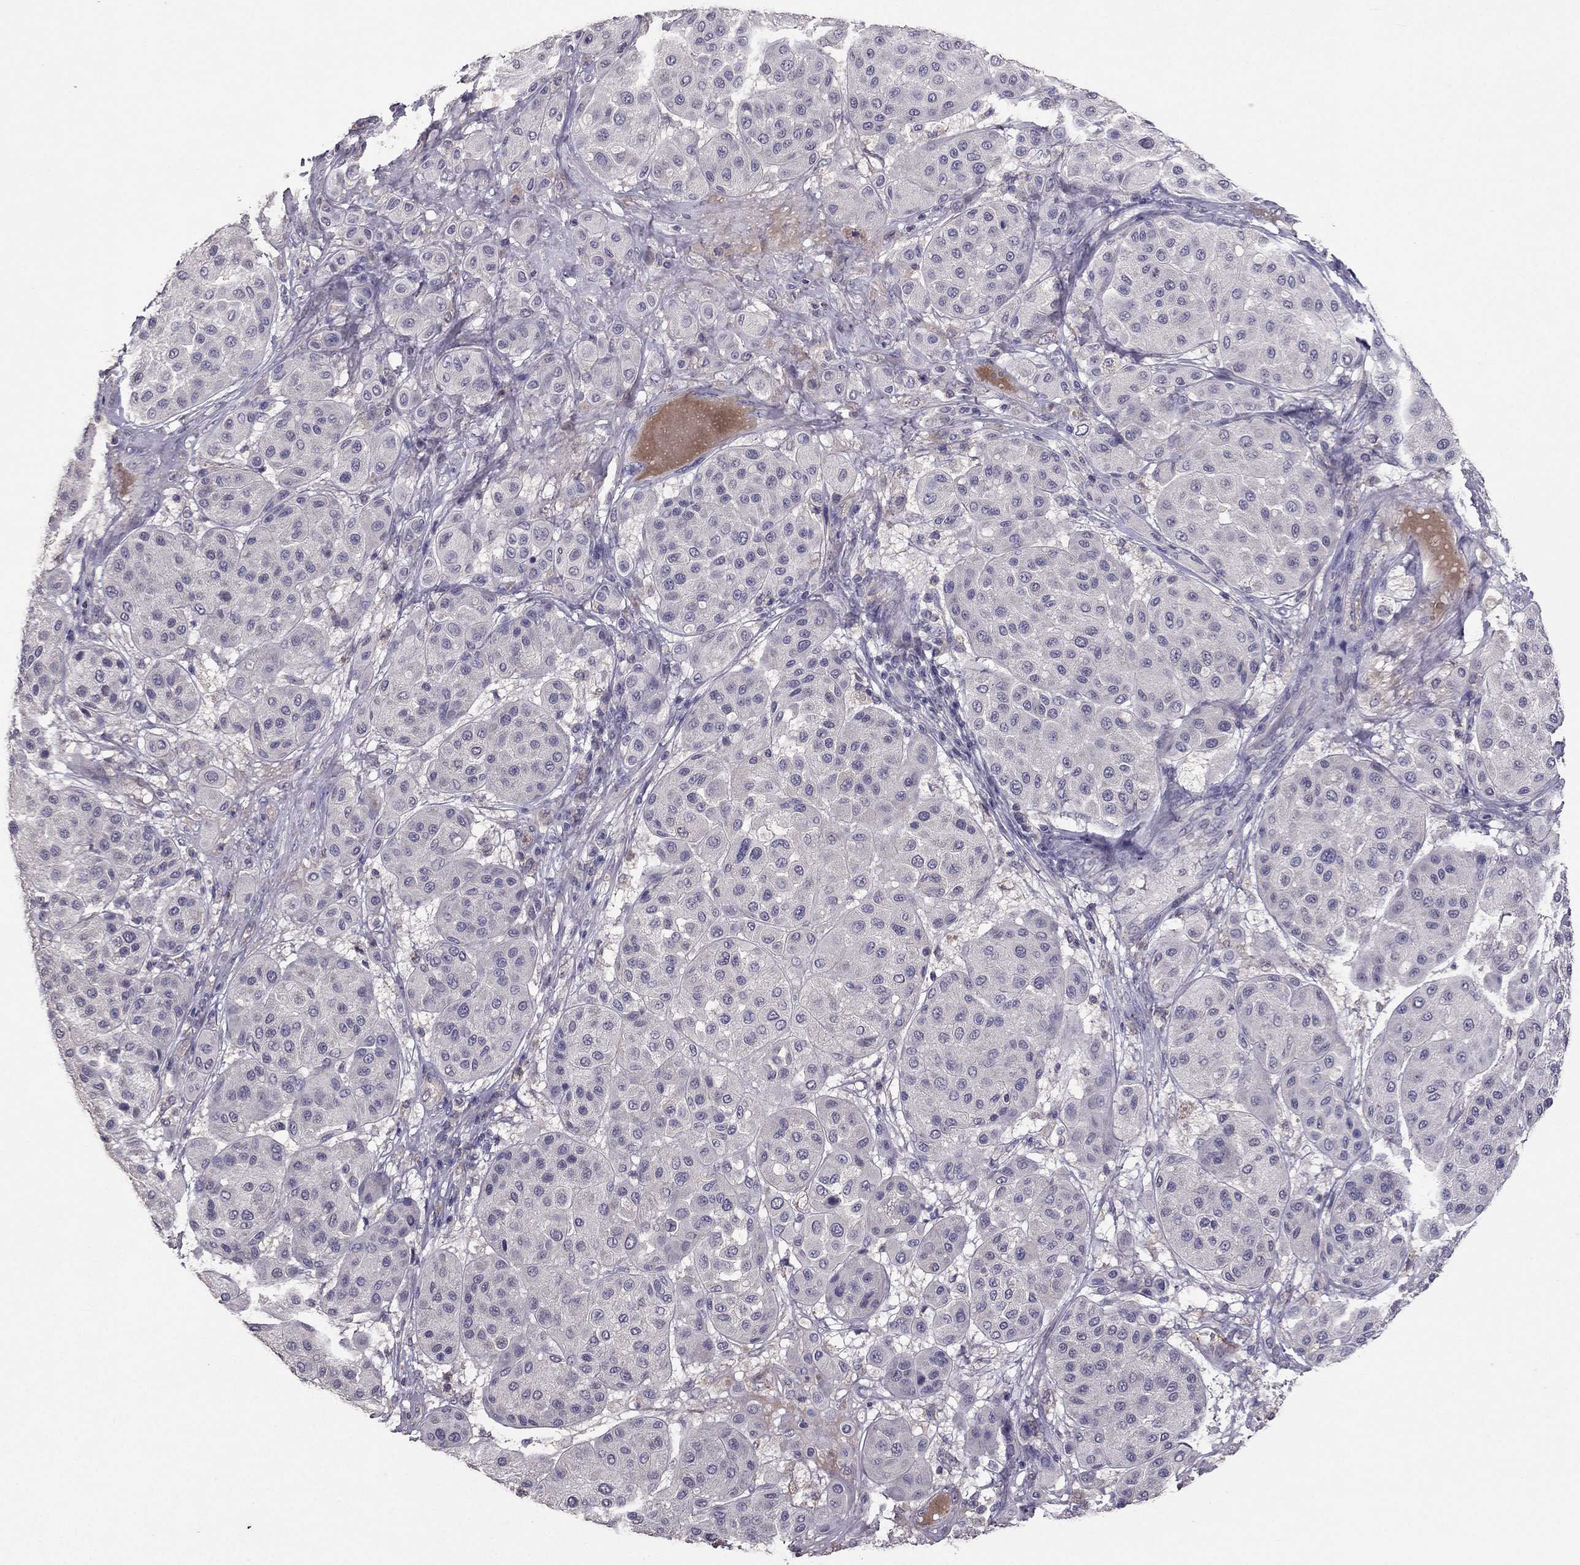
{"staining": {"intensity": "negative", "quantity": "none", "location": "none"}, "tissue": "melanoma", "cell_type": "Tumor cells", "image_type": "cancer", "snomed": [{"axis": "morphology", "description": "Malignant melanoma, Metastatic site"}, {"axis": "topography", "description": "Smooth muscle"}], "caption": "IHC of malignant melanoma (metastatic site) shows no positivity in tumor cells.", "gene": "RFLNB", "patient": {"sex": "male", "age": 41}}